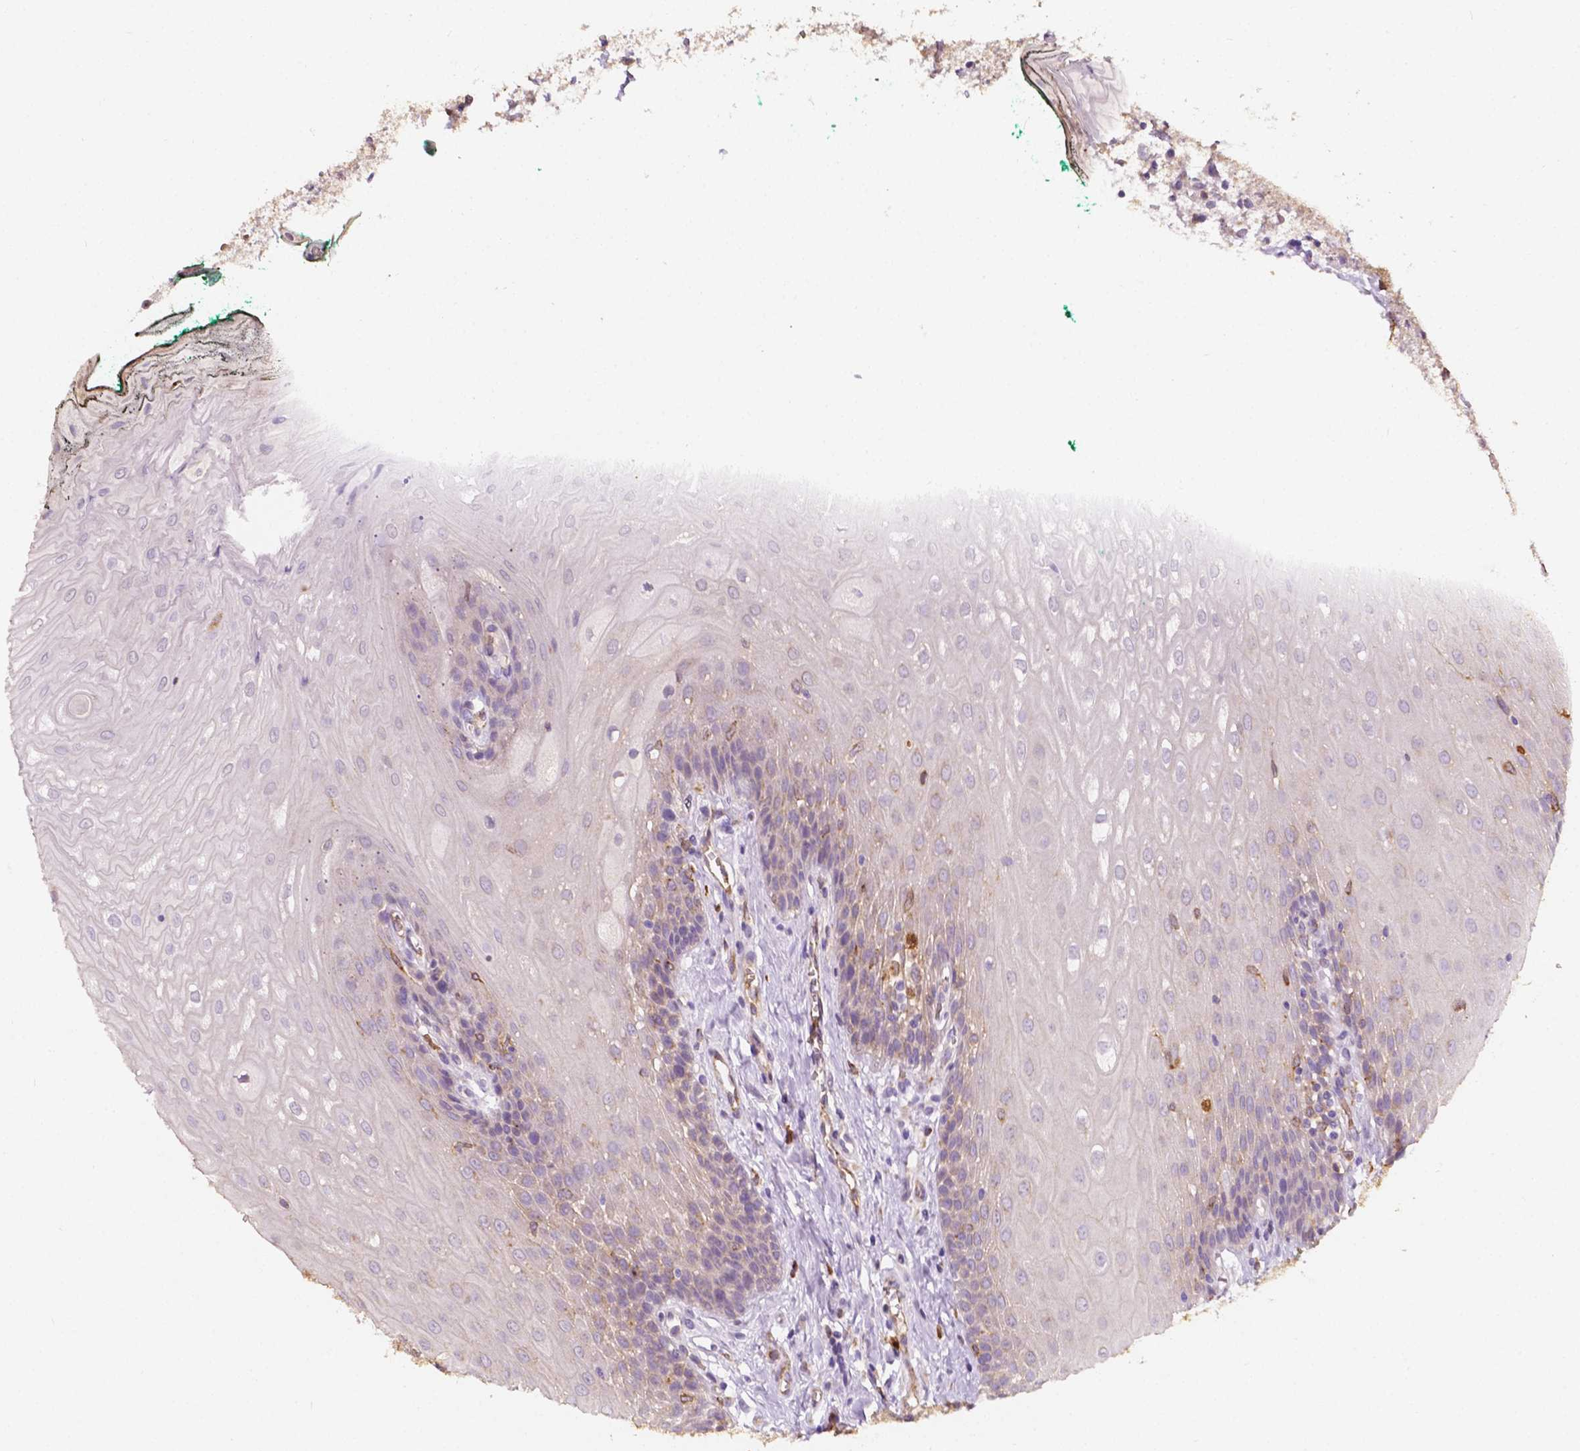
{"staining": {"intensity": "negative", "quantity": "none", "location": "none"}, "tissue": "oral mucosa", "cell_type": "Squamous epithelial cells", "image_type": "normal", "snomed": [{"axis": "morphology", "description": "Normal tissue, NOS"}, {"axis": "topography", "description": "Oral tissue"}], "caption": "Human oral mucosa stained for a protein using immunohistochemistry reveals no expression in squamous epithelial cells.", "gene": "SLC22A4", "patient": {"sex": "female", "age": 68}}